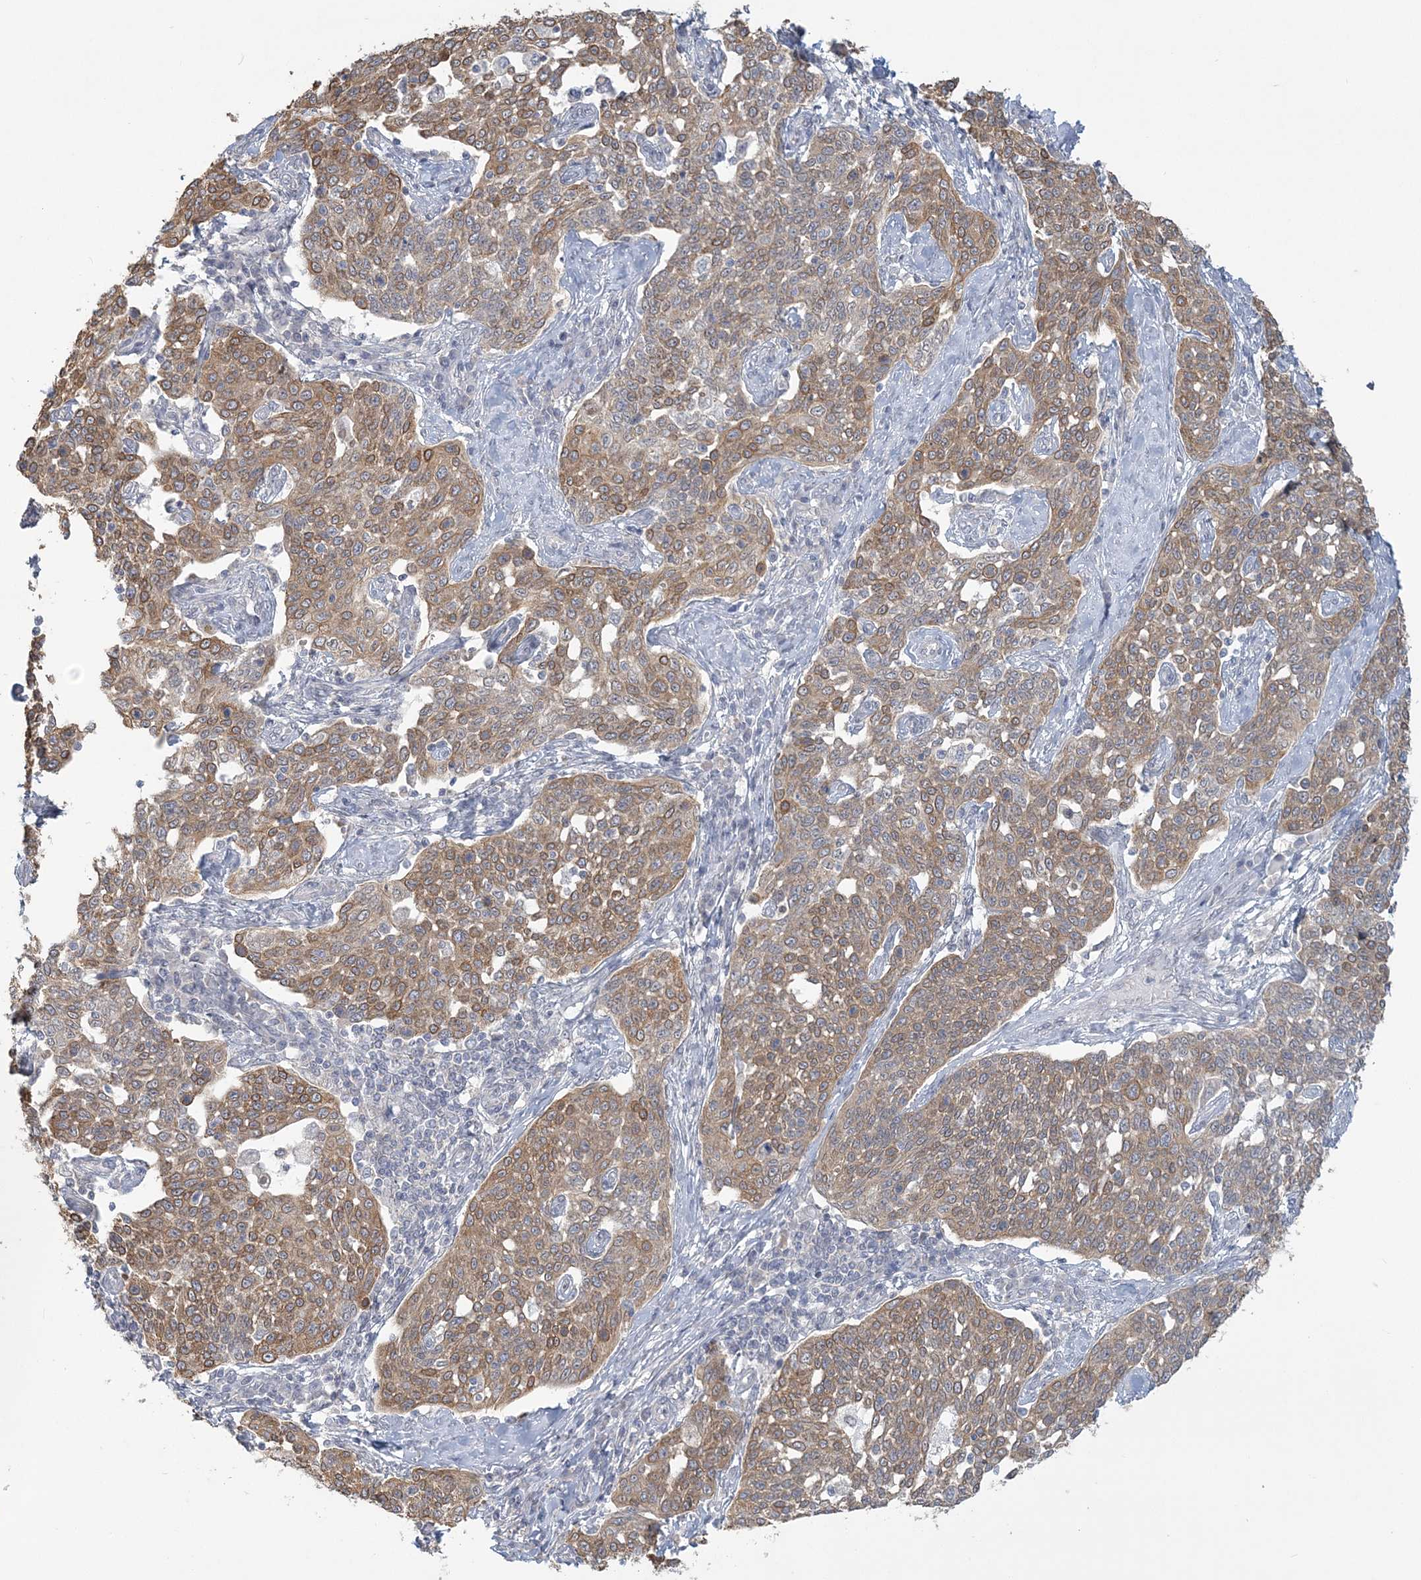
{"staining": {"intensity": "moderate", "quantity": ">75%", "location": "cytoplasmic/membranous"}, "tissue": "cervical cancer", "cell_type": "Tumor cells", "image_type": "cancer", "snomed": [{"axis": "morphology", "description": "Squamous cell carcinoma, NOS"}, {"axis": "topography", "description": "Cervix"}], "caption": "This image displays IHC staining of human cervical cancer (squamous cell carcinoma), with medium moderate cytoplasmic/membranous expression in approximately >75% of tumor cells.", "gene": "ANKS1A", "patient": {"sex": "female", "age": 34}}